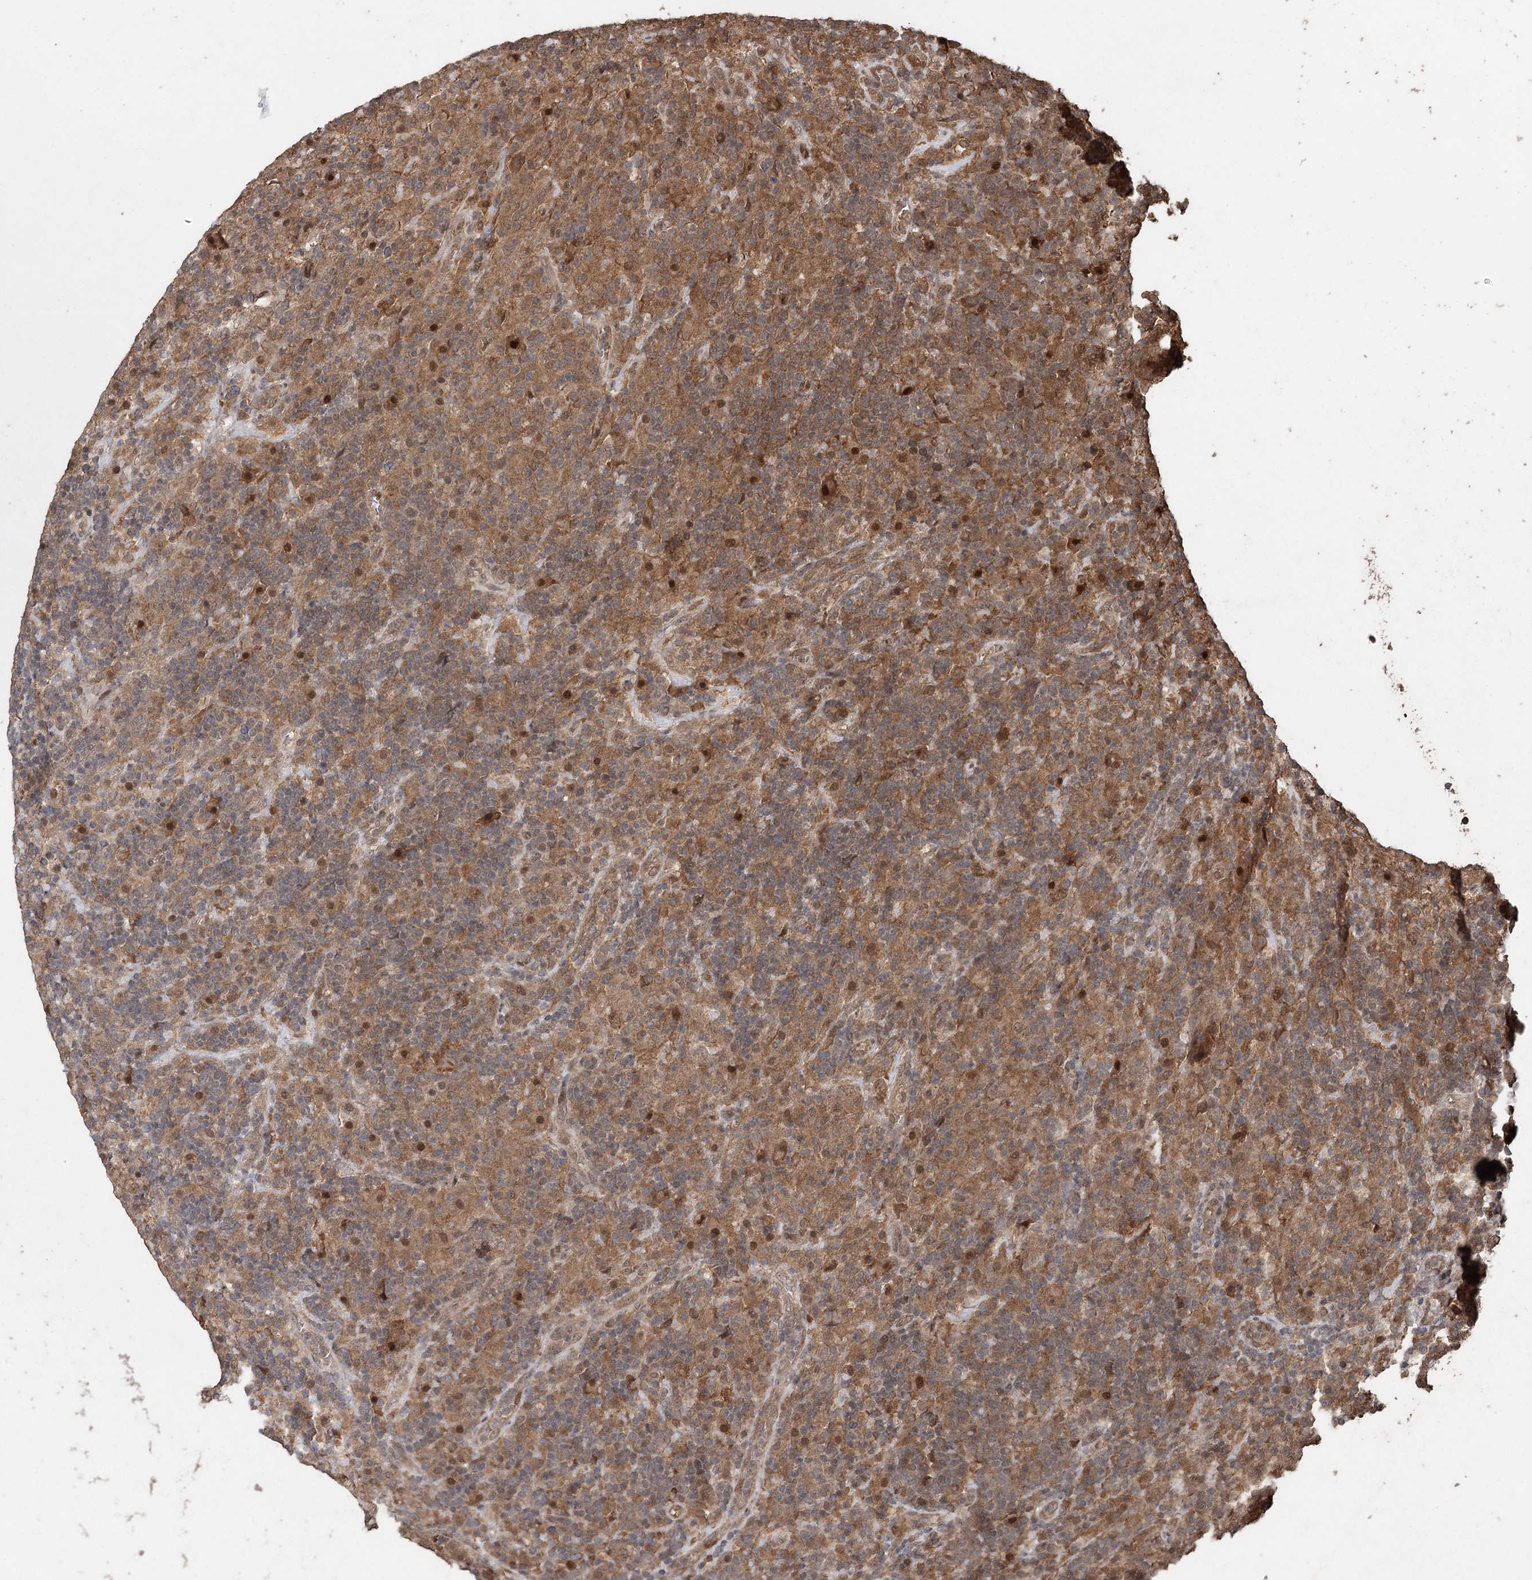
{"staining": {"intensity": "negative", "quantity": "none", "location": "none"}, "tissue": "lymphoma", "cell_type": "Tumor cells", "image_type": "cancer", "snomed": [{"axis": "morphology", "description": "Hodgkin's disease, NOS"}, {"axis": "topography", "description": "Lymph node"}], "caption": "IHC micrograph of human Hodgkin's disease stained for a protein (brown), which exhibits no positivity in tumor cells.", "gene": "FBXO7", "patient": {"sex": "male", "age": 70}}